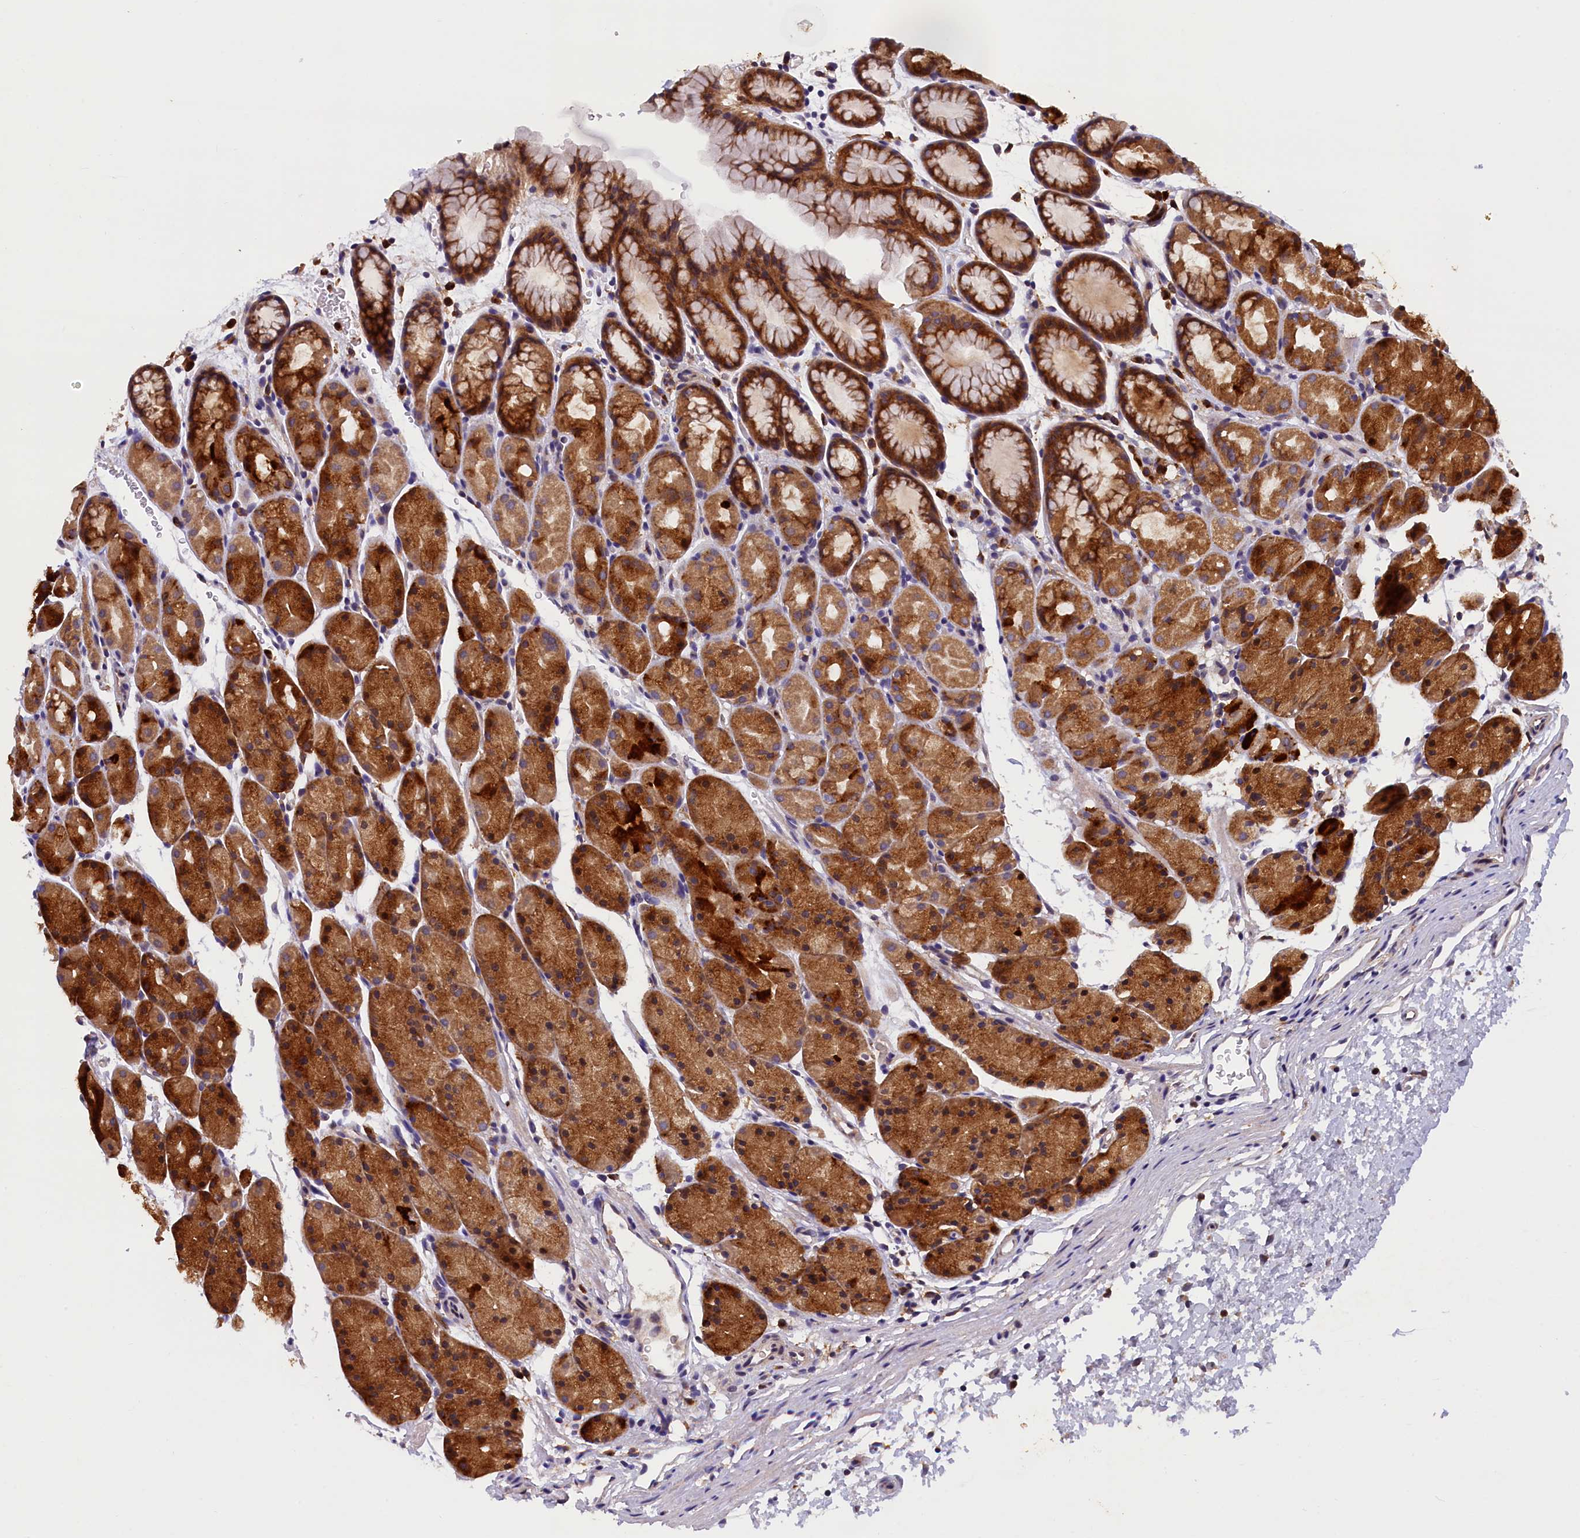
{"staining": {"intensity": "strong", "quantity": ">75%", "location": "cytoplasmic/membranous"}, "tissue": "stomach", "cell_type": "Glandular cells", "image_type": "normal", "snomed": [{"axis": "morphology", "description": "Normal tissue, NOS"}, {"axis": "topography", "description": "Stomach, upper"}, {"axis": "topography", "description": "Stomach"}], "caption": "Unremarkable stomach exhibits strong cytoplasmic/membranous expression in about >75% of glandular cells, visualized by immunohistochemistry. The protein is shown in brown color, while the nuclei are stained blue.", "gene": "NAIP", "patient": {"sex": "male", "age": 47}}